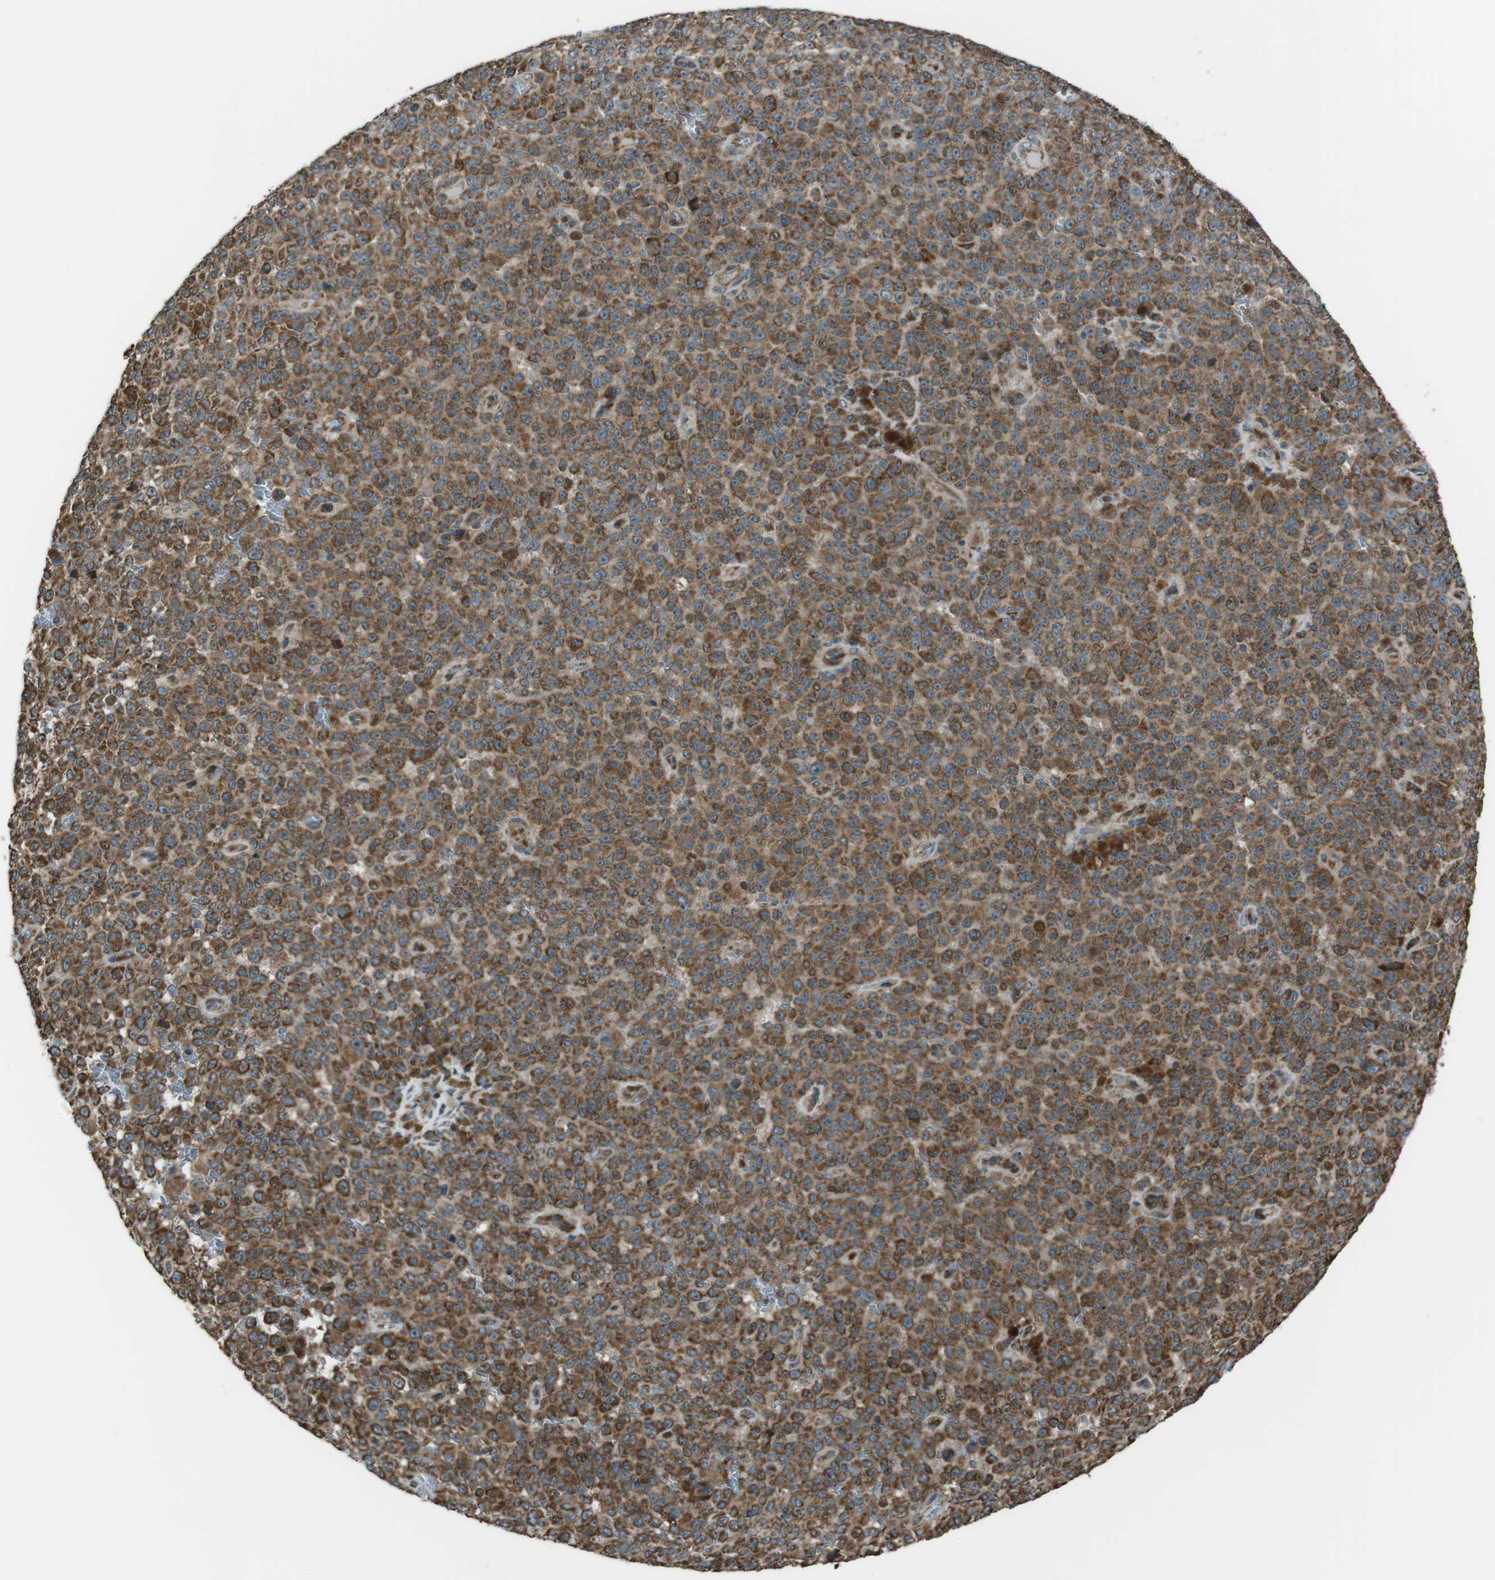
{"staining": {"intensity": "moderate", "quantity": ">75%", "location": "cytoplasmic/membranous"}, "tissue": "melanoma", "cell_type": "Tumor cells", "image_type": "cancer", "snomed": [{"axis": "morphology", "description": "Malignant melanoma, NOS"}, {"axis": "topography", "description": "Skin"}], "caption": "This histopathology image demonstrates IHC staining of human melanoma, with medium moderate cytoplasmic/membranous expression in approximately >75% of tumor cells.", "gene": "GIMAP8", "patient": {"sex": "female", "age": 82}}